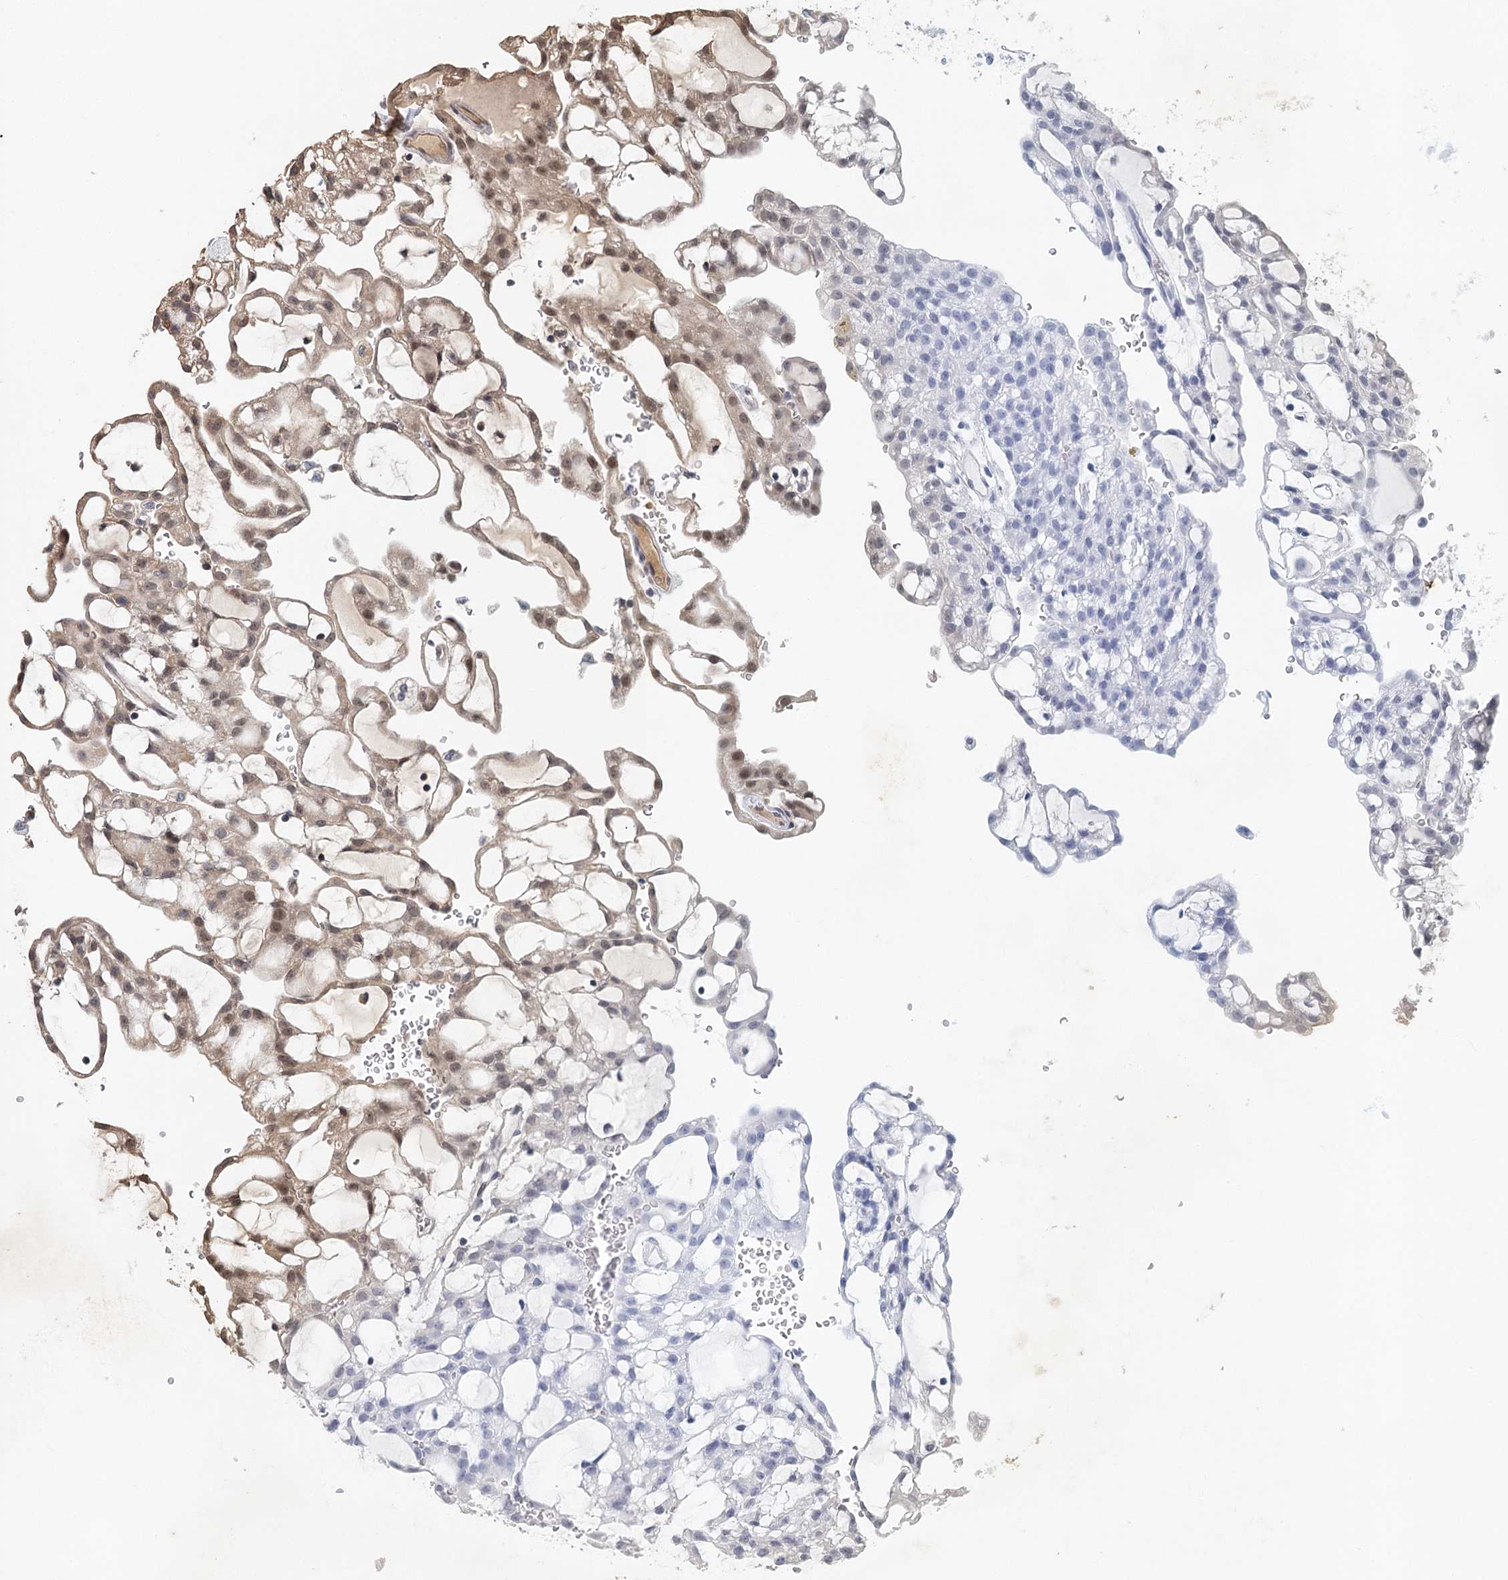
{"staining": {"intensity": "moderate", "quantity": ">75%", "location": "cytoplasmic/membranous,nuclear"}, "tissue": "renal cancer", "cell_type": "Tumor cells", "image_type": "cancer", "snomed": [{"axis": "morphology", "description": "Adenocarcinoma, NOS"}, {"axis": "topography", "description": "Kidney"}], "caption": "Renal cancer (adenocarcinoma) tissue shows moderate cytoplasmic/membranous and nuclear expression in approximately >75% of tumor cells, visualized by immunohistochemistry.", "gene": "NOPCHAP1", "patient": {"sex": "male", "age": 63}}